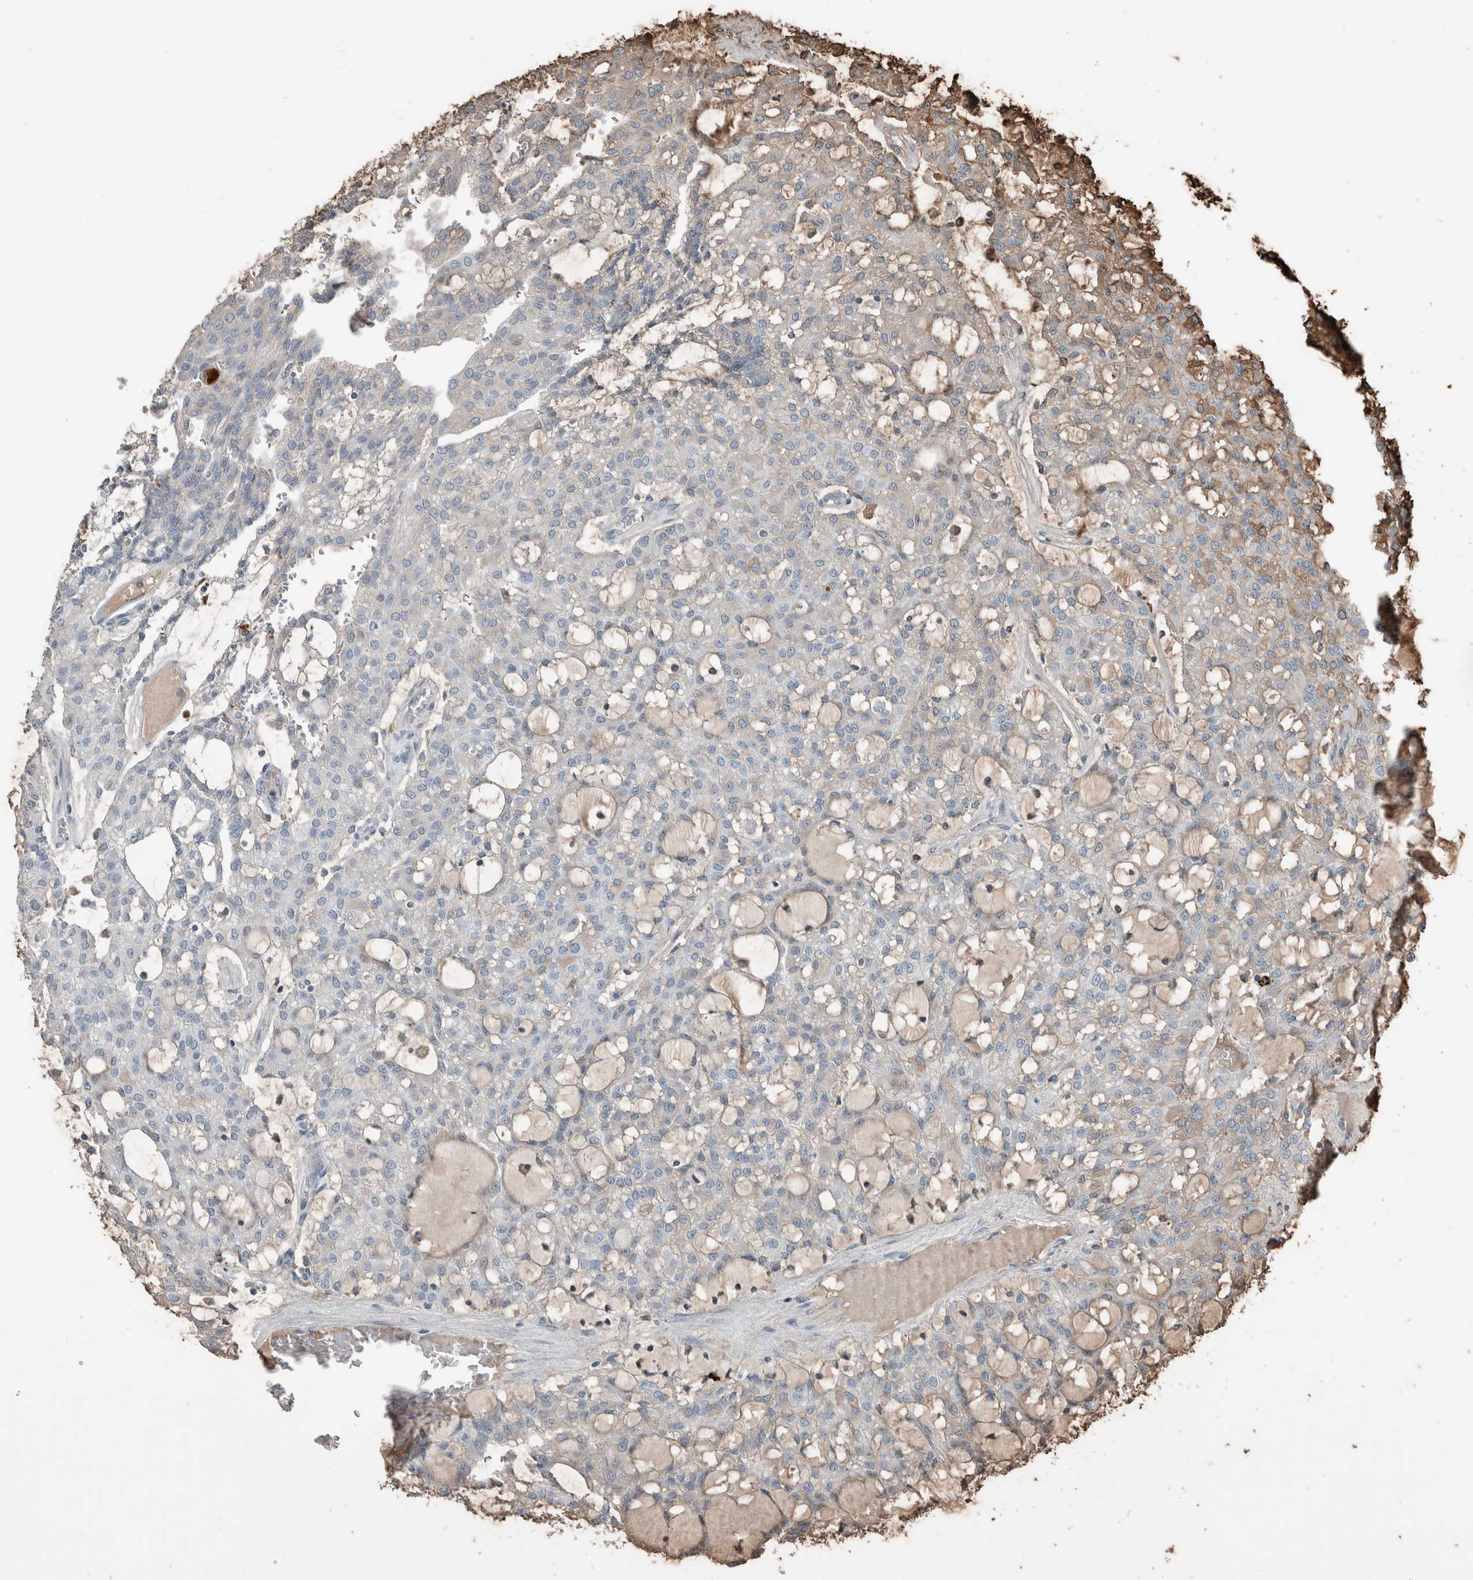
{"staining": {"intensity": "weak", "quantity": "<25%", "location": "cytoplasmic/membranous"}, "tissue": "renal cancer", "cell_type": "Tumor cells", "image_type": "cancer", "snomed": [{"axis": "morphology", "description": "Adenocarcinoma, NOS"}, {"axis": "topography", "description": "Kidney"}], "caption": "Adenocarcinoma (renal) was stained to show a protein in brown. There is no significant staining in tumor cells.", "gene": "USP34", "patient": {"sex": "male", "age": 63}}